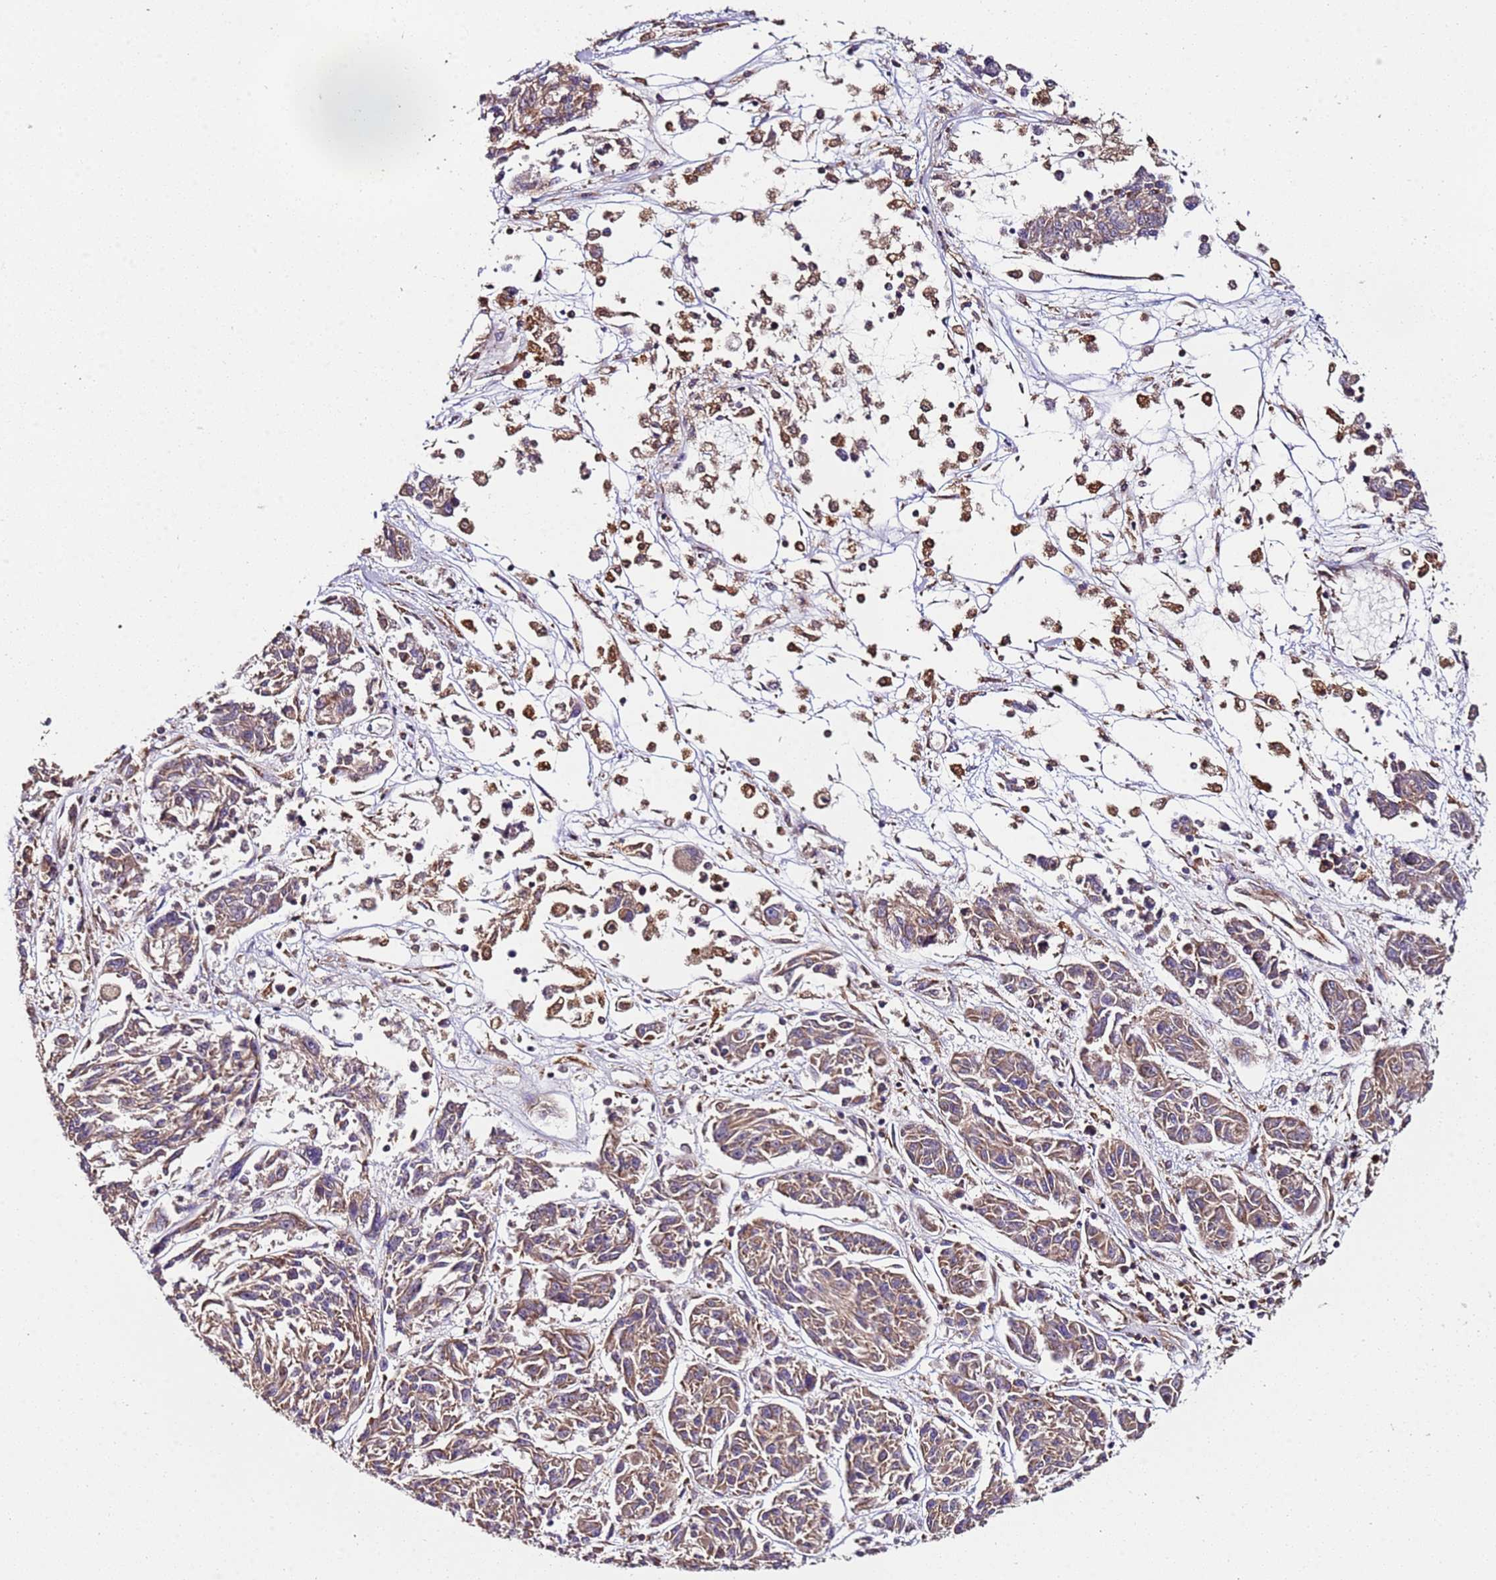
{"staining": {"intensity": "moderate", "quantity": ">75%", "location": "cytoplasmic/membranous"}, "tissue": "melanoma", "cell_type": "Tumor cells", "image_type": "cancer", "snomed": [{"axis": "morphology", "description": "Malignant melanoma, NOS"}, {"axis": "topography", "description": "Skin"}], "caption": "A brown stain shows moderate cytoplasmic/membranous staining of a protein in human melanoma tumor cells.", "gene": "RMND5A", "patient": {"sex": "male", "age": 53}}